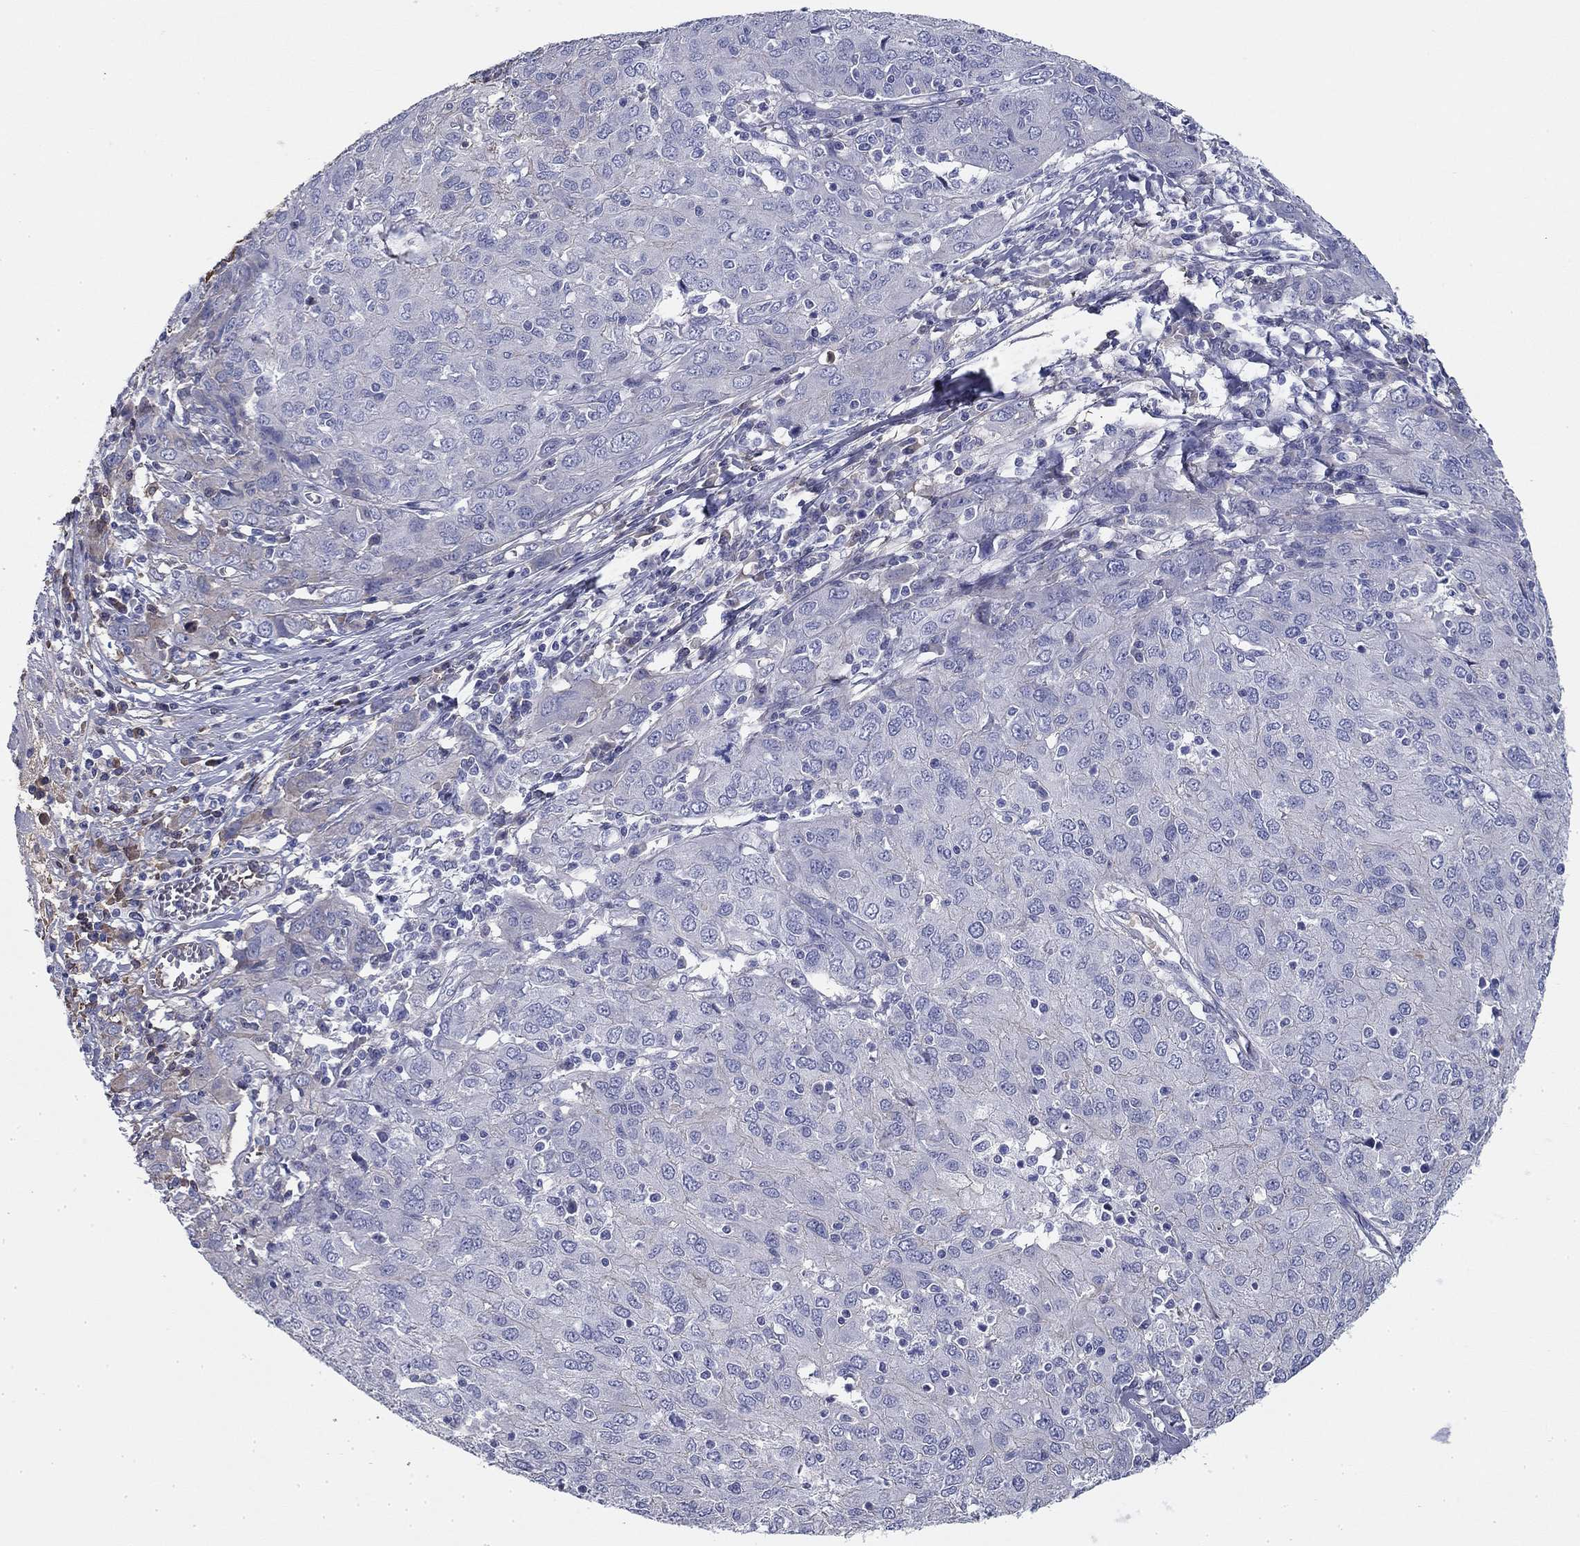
{"staining": {"intensity": "negative", "quantity": "none", "location": "none"}, "tissue": "ovarian cancer", "cell_type": "Tumor cells", "image_type": "cancer", "snomed": [{"axis": "morphology", "description": "Carcinoma, endometroid"}, {"axis": "topography", "description": "Ovary"}], "caption": "This is a image of IHC staining of ovarian cancer, which shows no staining in tumor cells.", "gene": "CPLX4", "patient": {"sex": "female", "age": 50}}